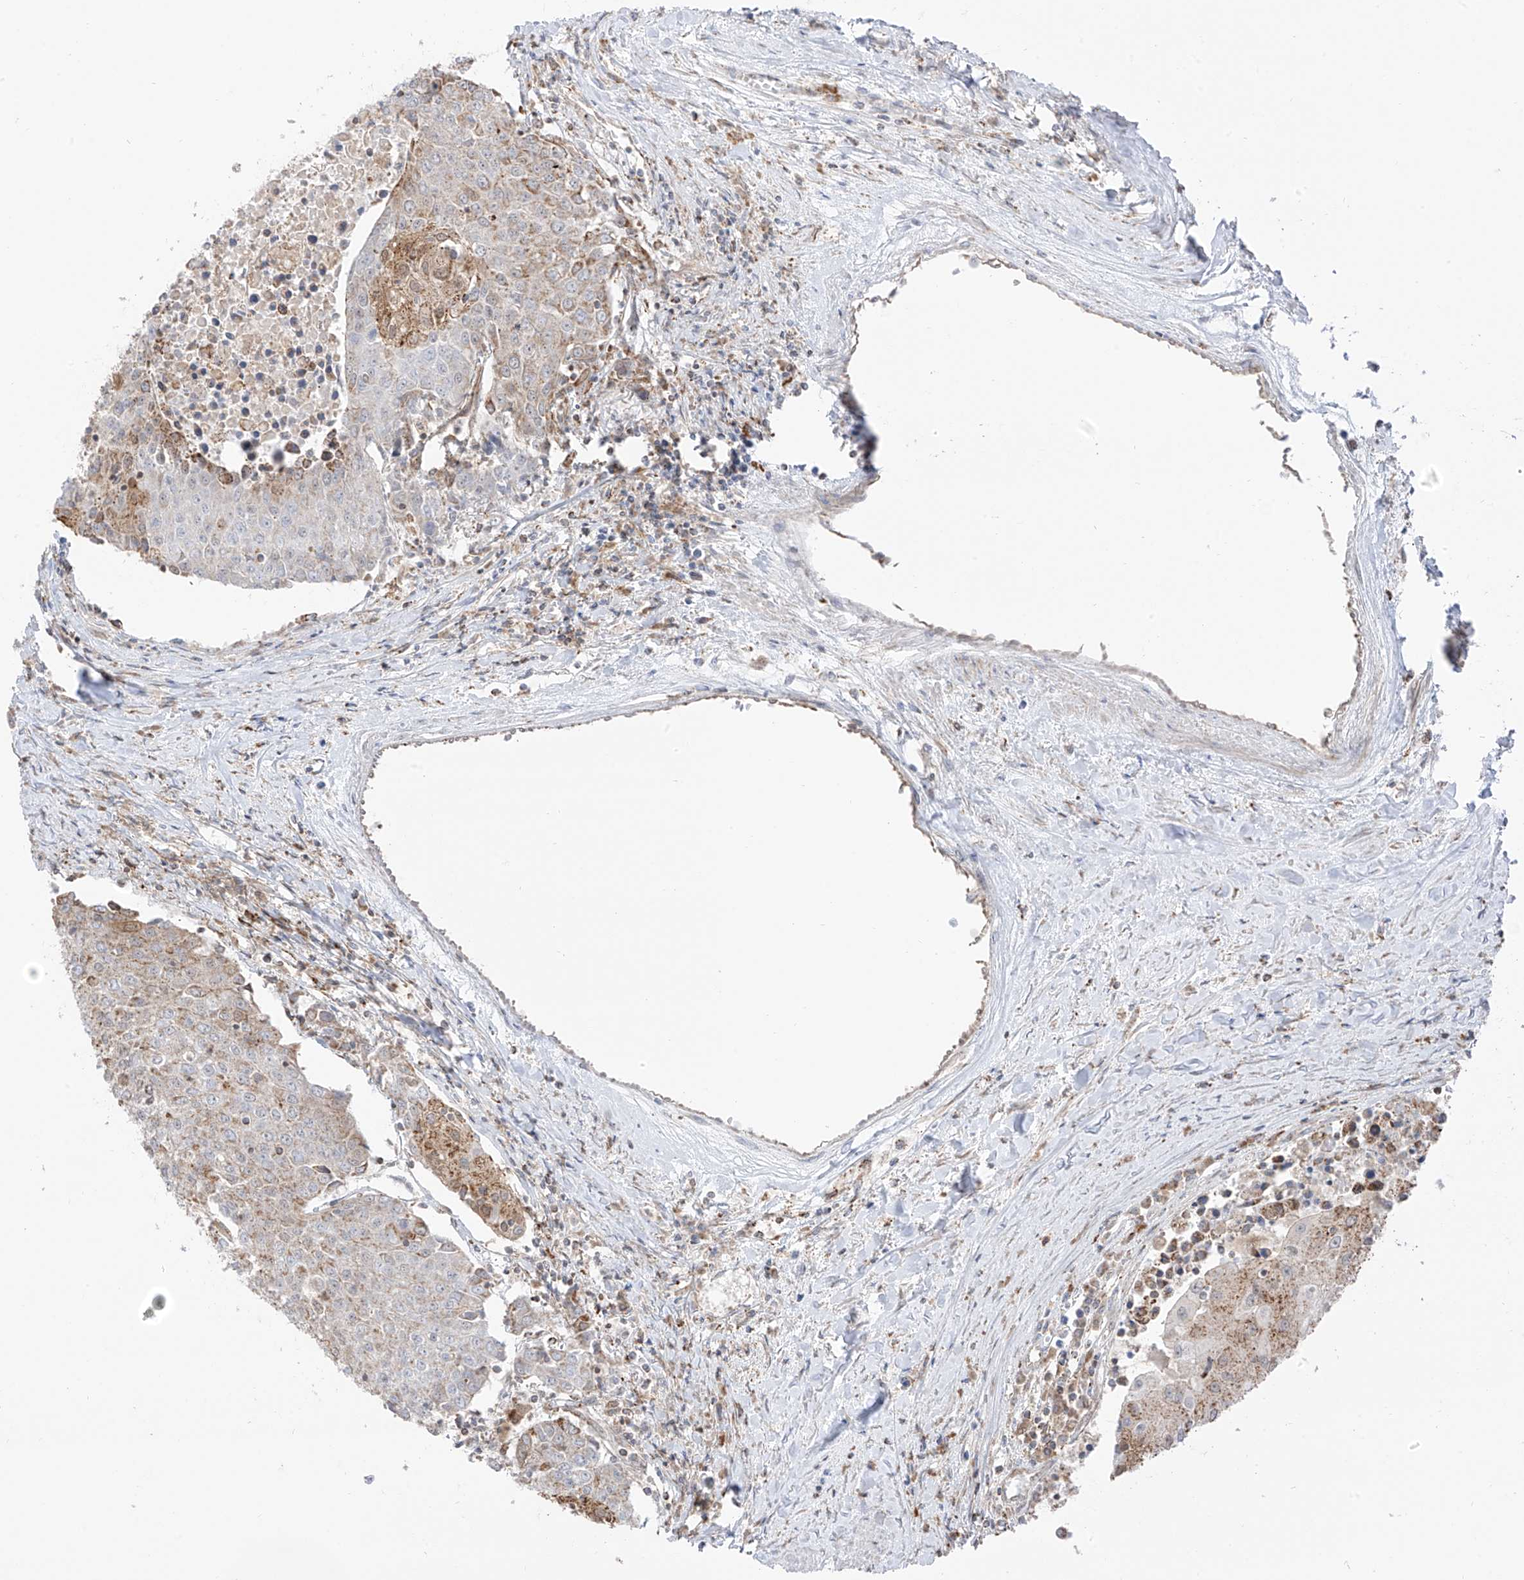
{"staining": {"intensity": "moderate", "quantity": ">75%", "location": "cytoplasmic/membranous"}, "tissue": "urothelial cancer", "cell_type": "Tumor cells", "image_type": "cancer", "snomed": [{"axis": "morphology", "description": "Urothelial carcinoma, High grade"}, {"axis": "topography", "description": "Urinary bladder"}], "caption": "The micrograph displays immunohistochemical staining of urothelial carcinoma (high-grade). There is moderate cytoplasmic/membranous expression is identified in approximately >75% of tumor cells.", "gene": "ETHE1", "patient": {"sex": "female", "age": 85}}